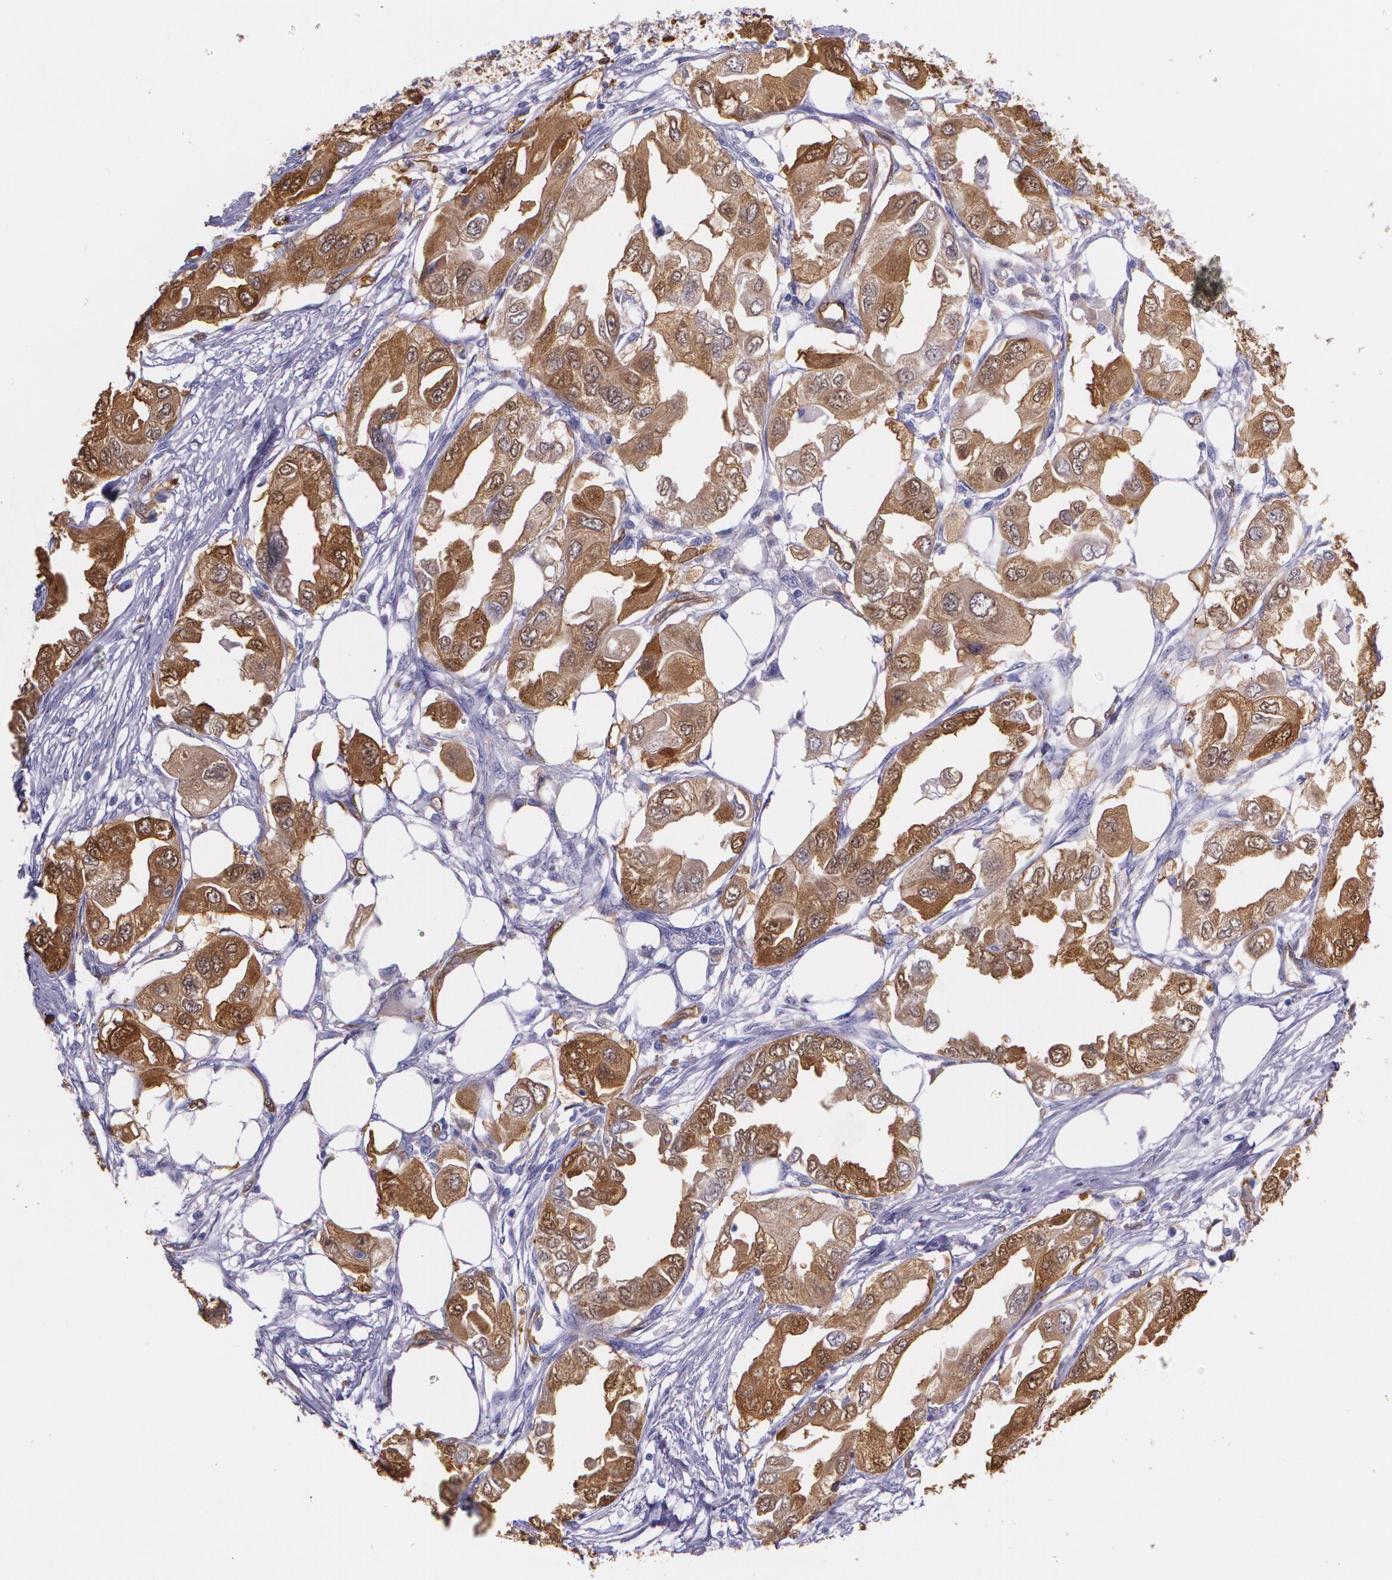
{"staining": {"intensity": "moderate", "quantity": "25%-75%", "location": "cytoplasmic/membranous"}, "tissue": "endometrial cancer", "cell_type": "Tumor cells", "image_type": "cancer", "snomed": [{"axis": "morphology", "description": "Adenocarcinoma, NOS"}, {"axis": "topography", "description": "Endometrium"}], "caption": "Immunohistochemistry (IHC) of adenocarcinoma (endometrial) demonstrates medium levels of moderate cytoplasmic/membranous staining in about 25%-75% of tumor cells.", "gene": "MMP2", "patient": {"sex": "female", "age": 67}}